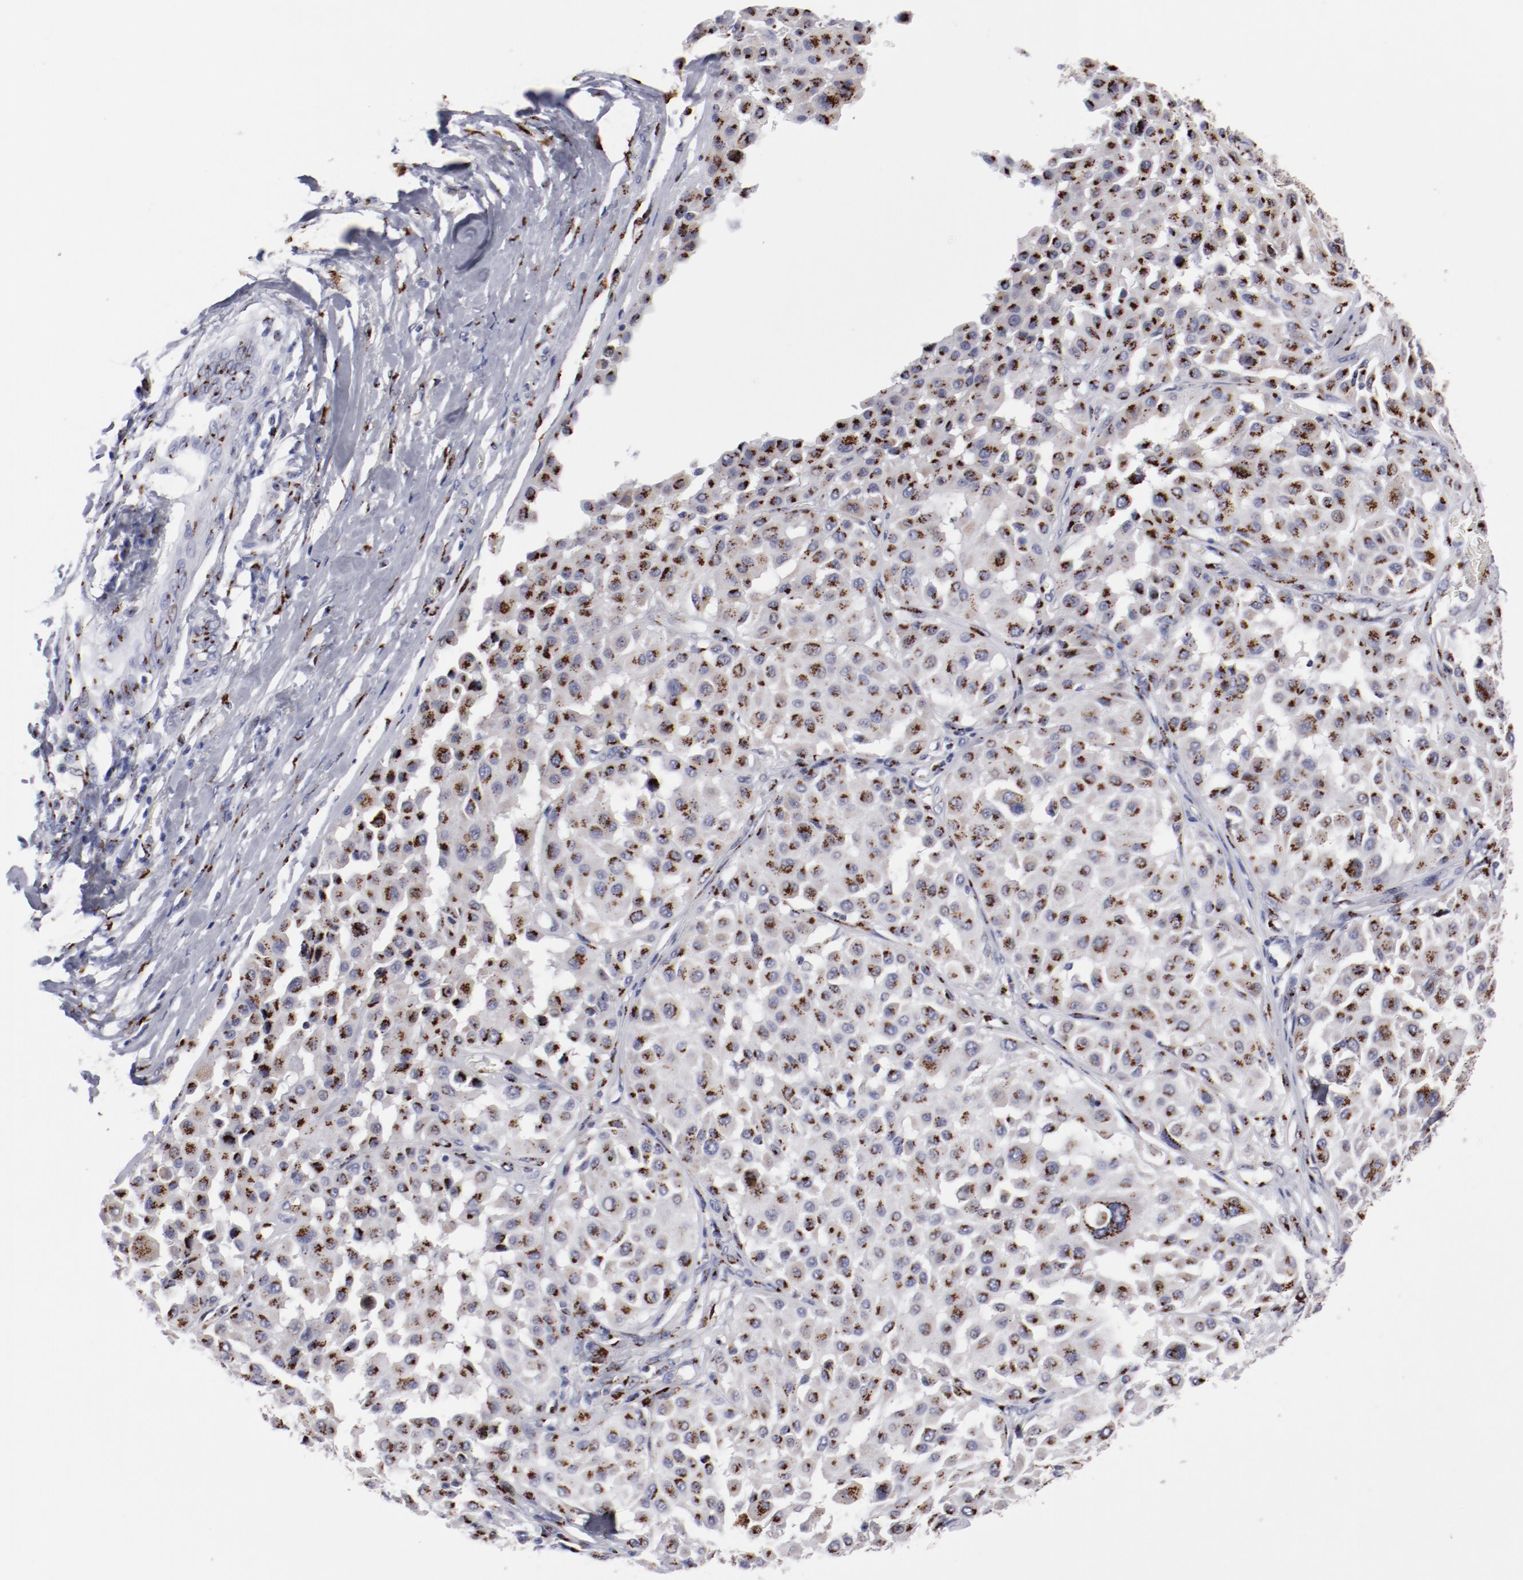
{"staining": {"intensity": "strong", "quantity": ">75%", "location": "cytoplasmic/membranous"}, "tissue": "melanoma", "cell_type": "Tumor cells", "image_type": "cancer", "snomed": [{"axis": "morphology", "description": "Malignant melanoma, Metastatic site"}, {"axis": "topography", "description": "Soft tissue"}], "caption": "Immunohistochemical staining of human malignant melanoma (metastatic site) shows strong cytoplasmic/membranous protein positivity in about >75% of tumor cells.", "gene": "GOLIM4", "patient": {"sex": "male", "age": 41}}